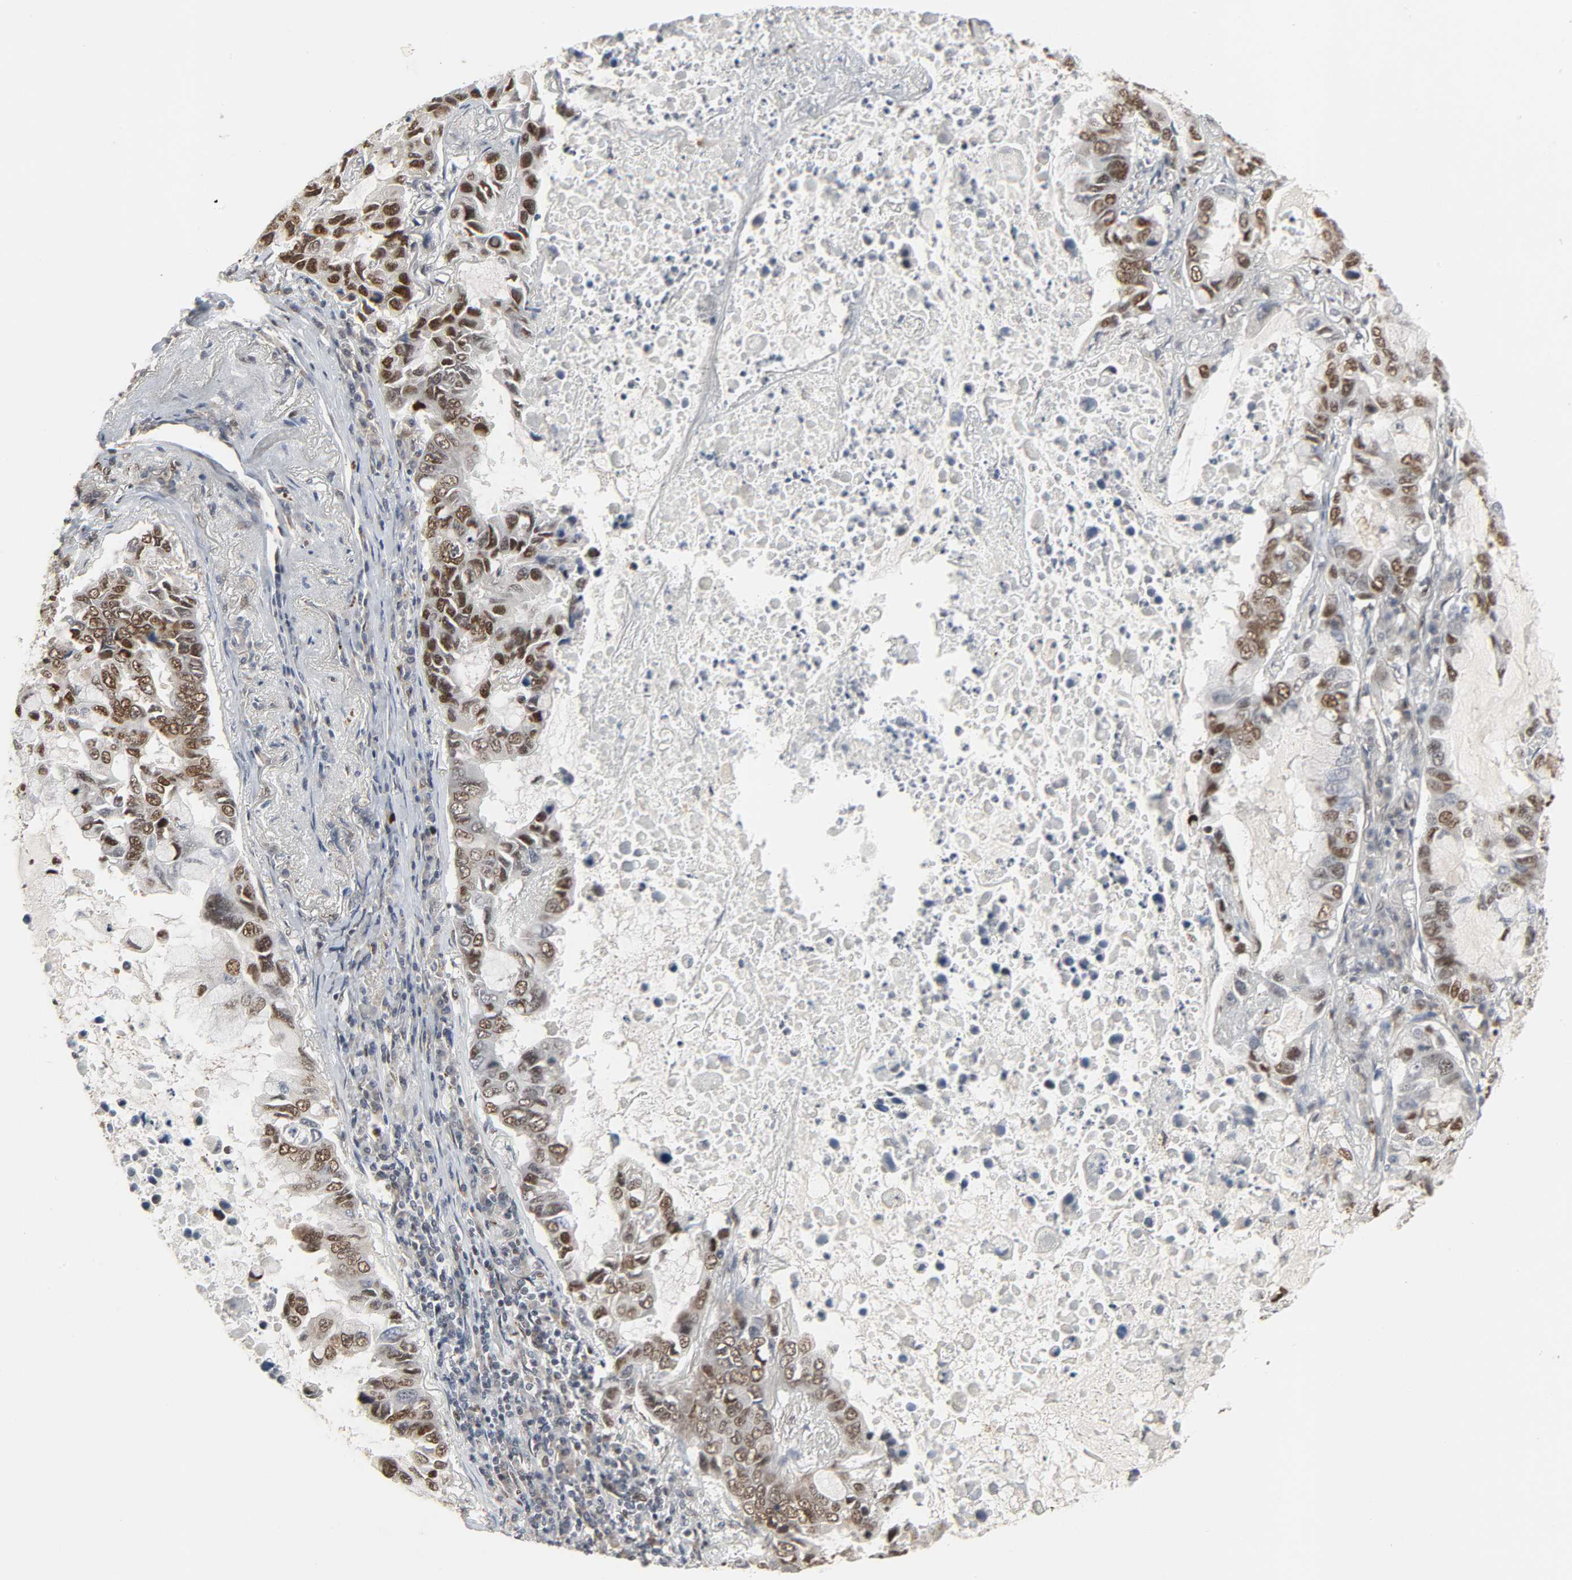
{"staining": {"intensity": "moderate", "quantity": "25%-75%", "location": "nuclear"}, "tissue": "lung cancer", "cell_type": "Tumor cells", "image_type": "cancer", "snomed": [{"axis": "morphology", "description": "Adenocarcinoma, NOS"}, {"axis": "topography", "description": "Lung"}], "caption": "Adenocarcinoma (lung) was stained to show a protein in brown. There is medium levels of moderate nuclear expression in approximately 25%-75% of tumor cells. The protein is shown in brown color, while the nuclei are stained blue.", "gene": "DAZAP1", "patient": {"sex": "male", "age": 64}}